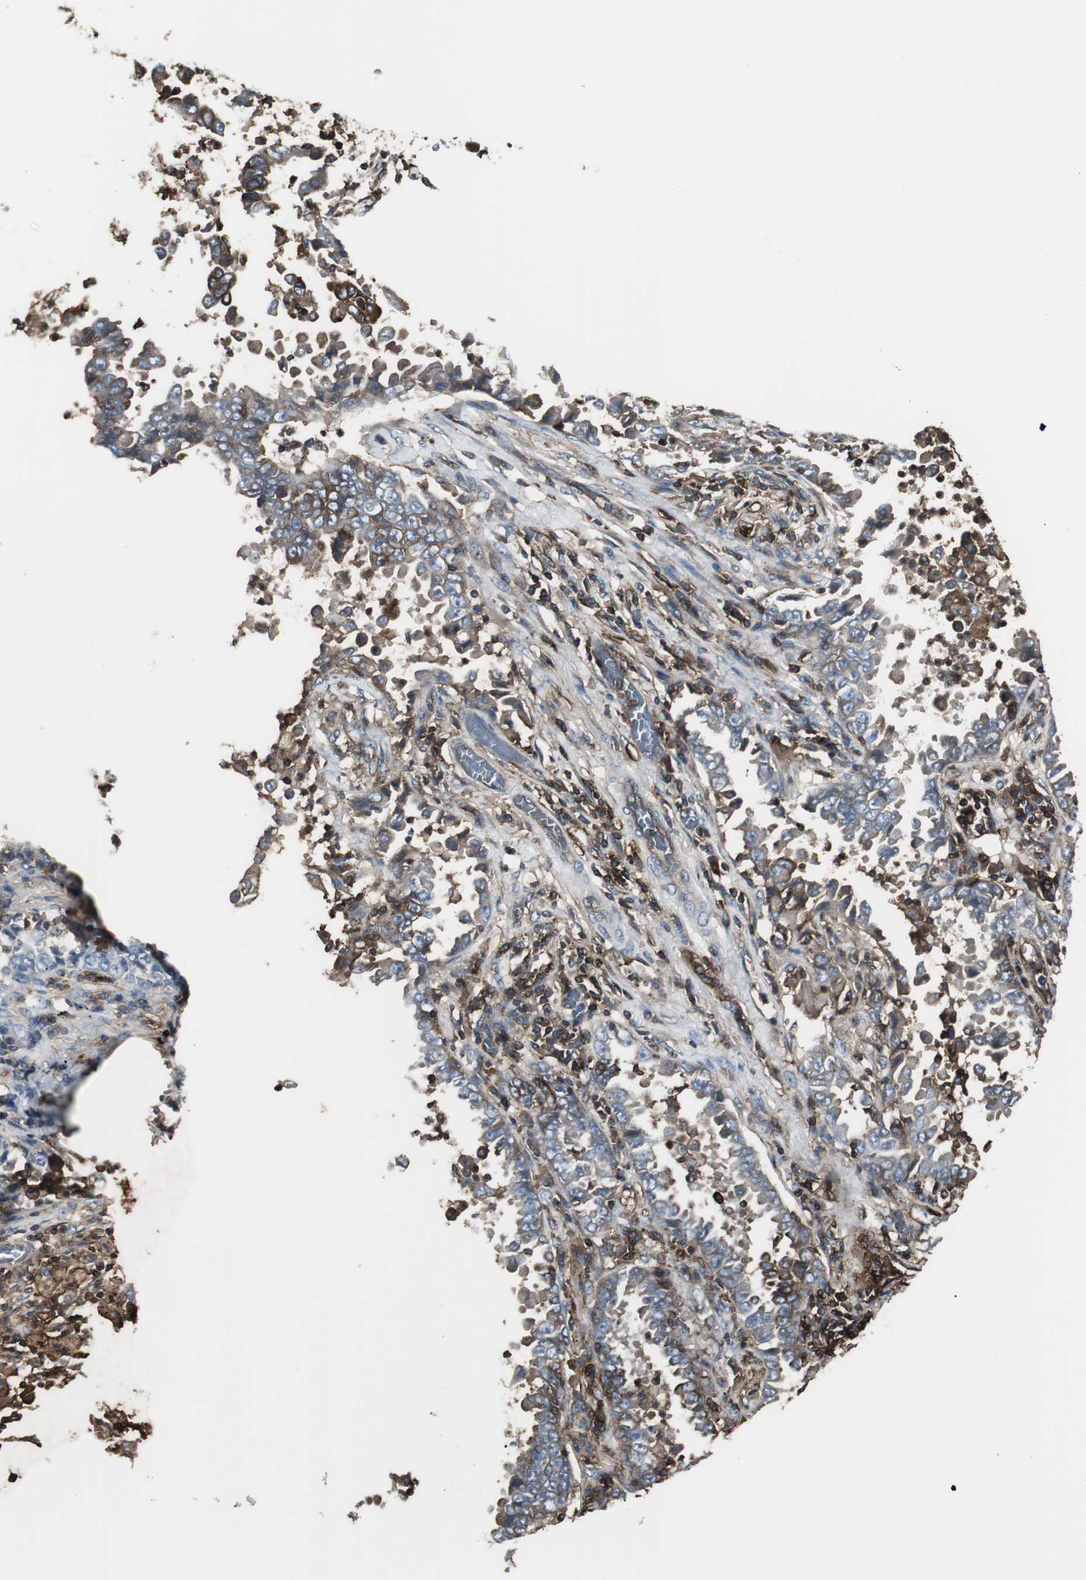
{"staining": {"intensity": "strong", "quantity": "25%-75%", "location": "cytoplasmic/membranous"}, "tissue": "lung cancer", "cell_type": "Tumor cells", "image_type": "cancer", "snomed": [{"axis": "morphology", "description": "Normal tissue, NOS"}, {"axis": "morphology", "description": "Inflammation, NOS"}, {"axis": "morphology", "description": "Adenocarcinoma, NOS"}, {"axis": "topography", "description": "Lung"}], "caption": "Human lung cancer (adenocarcinoma) stained with a protein marker displays strong staining in tumor cells.", "gene": "B2M", "patient": {"sex": "female", "age": 64}}